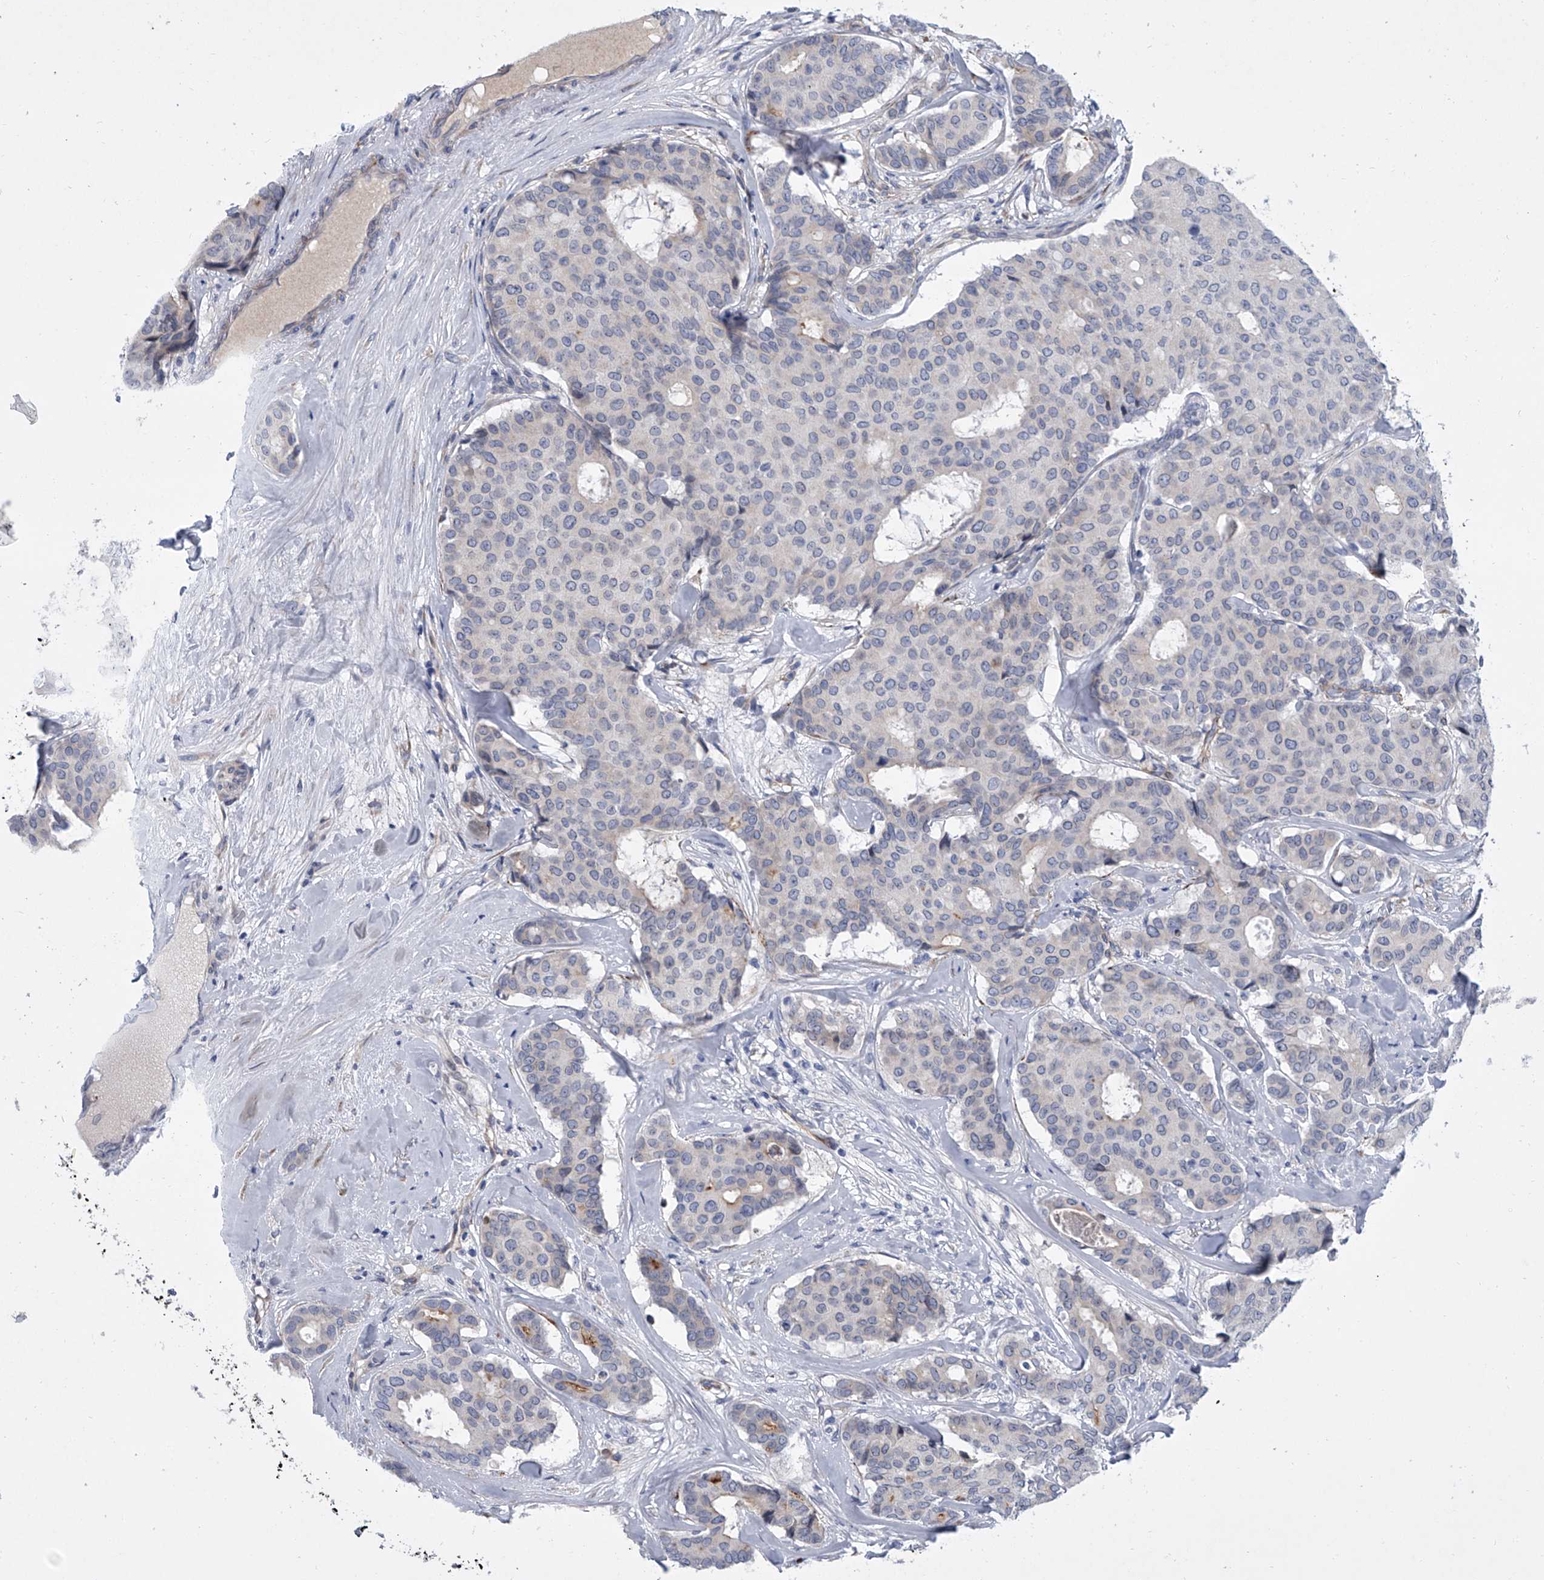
{"staining": {"intensity": "negative", "quantity": "none", "location": "none"}, "tissue": "breast cancer", "cell_type": "Tumor cells", "image_type": "cancer", "snomed": [{"axis": "morphology", "description": "Duct carcinoma"}, {"axis": "topography", "description": "Breast"}], "caption": "An image of human breast cancer is negative for staining in tumor cells.", "gene": "ALG14", "patient": {"sex": "female", "age": 75}}